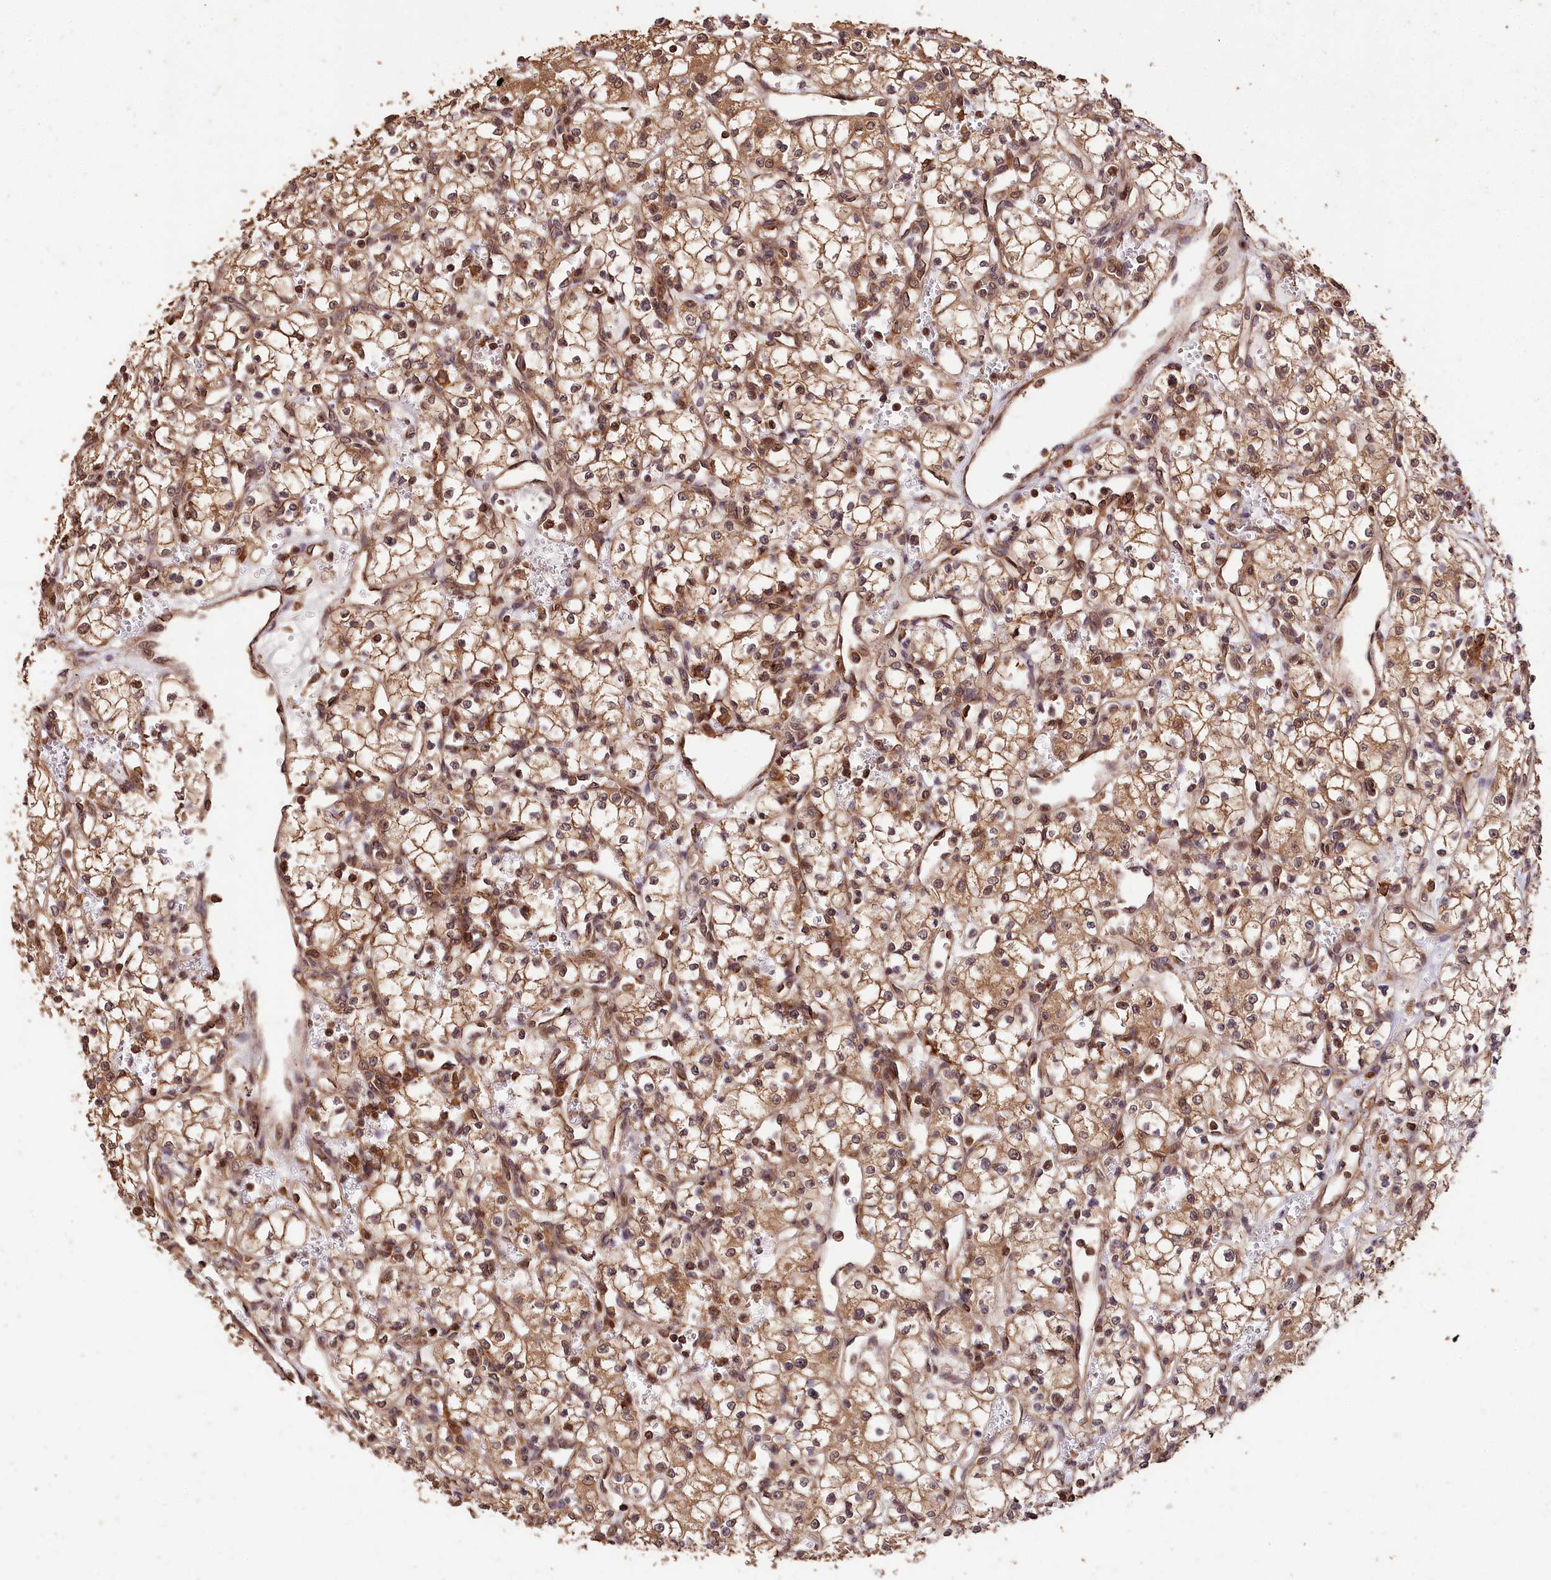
{"staining": {"intensity": "moderate", "quantity": ">75%", "location": "cytoplasmic/membranous,nuclear"}, "tissue": "renal cancer", "cell_type": "Tumor cells", "image_type": "cancer", "snomed": [{"axis": "morphology", "description": "Adenocarcinoma, NOS"}, {"axis": "topography", "description": "Kidney"}], "caption": "The immunohistochemical stain shows moderate cytoplasmic/membranous and nuclear expression in tumor cells of renal cancer tissue.", "gene": "KPTN", "patient": {"sex": "male", "age": 59}}